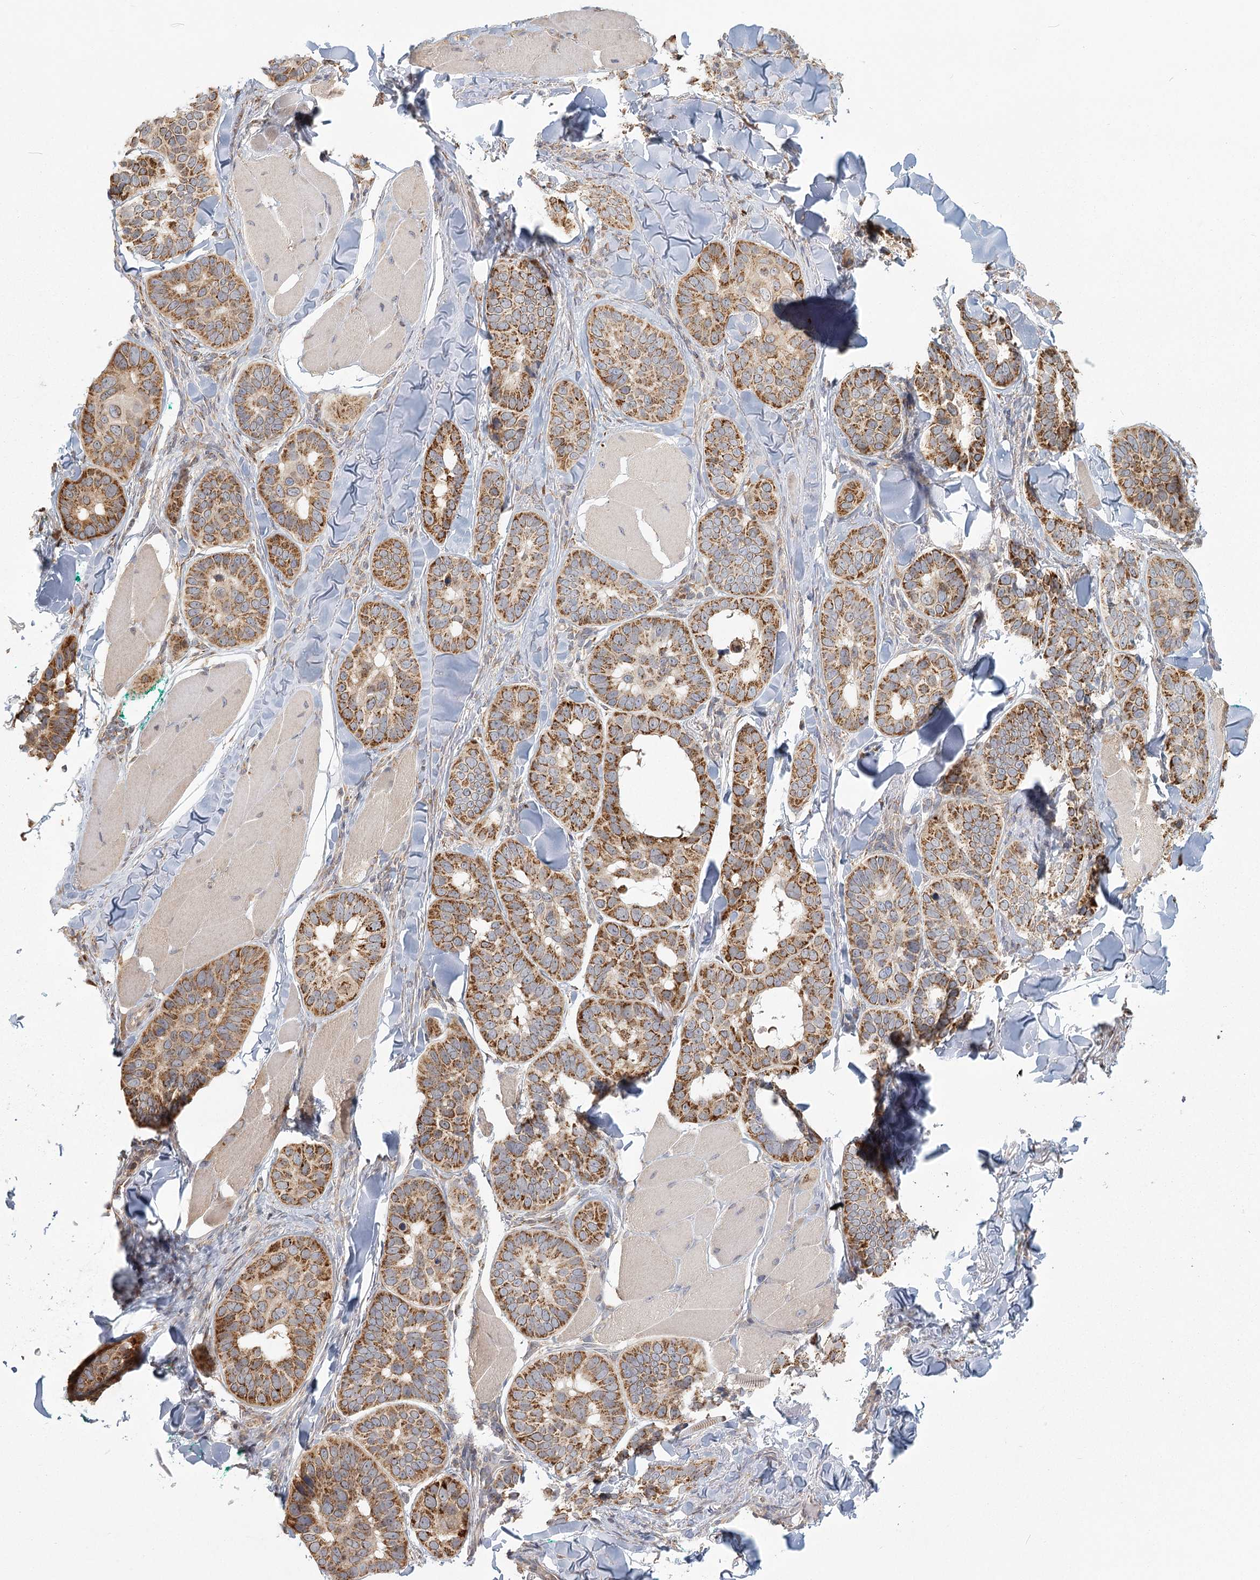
{"staining": {"intensity": "moderate", "quantity": ">75%", "location": "cytoplasmic/membranous"}, "tissue": "skin cancer", "cell_type": "Tumor cells", "image_type": "cancer", "snomed": [{"axis": "morphology", "description": "Basal cell carcinoma"}, {"axis": "topography", "description": "Skin"}], "caption": "Immunohistochemistry (IHC) micrograph of neoplastic tissue: skin cancer (basal cell carcinoma) stained using IHC displays medium levels of moderate protein expression localized specifically in the cytoplasmic/membranous of tumor cells, appearing as a cytoplasmic/membranous brown color.", "gene": "LACTB", "patient": {"sex": "male", "age": 62}}